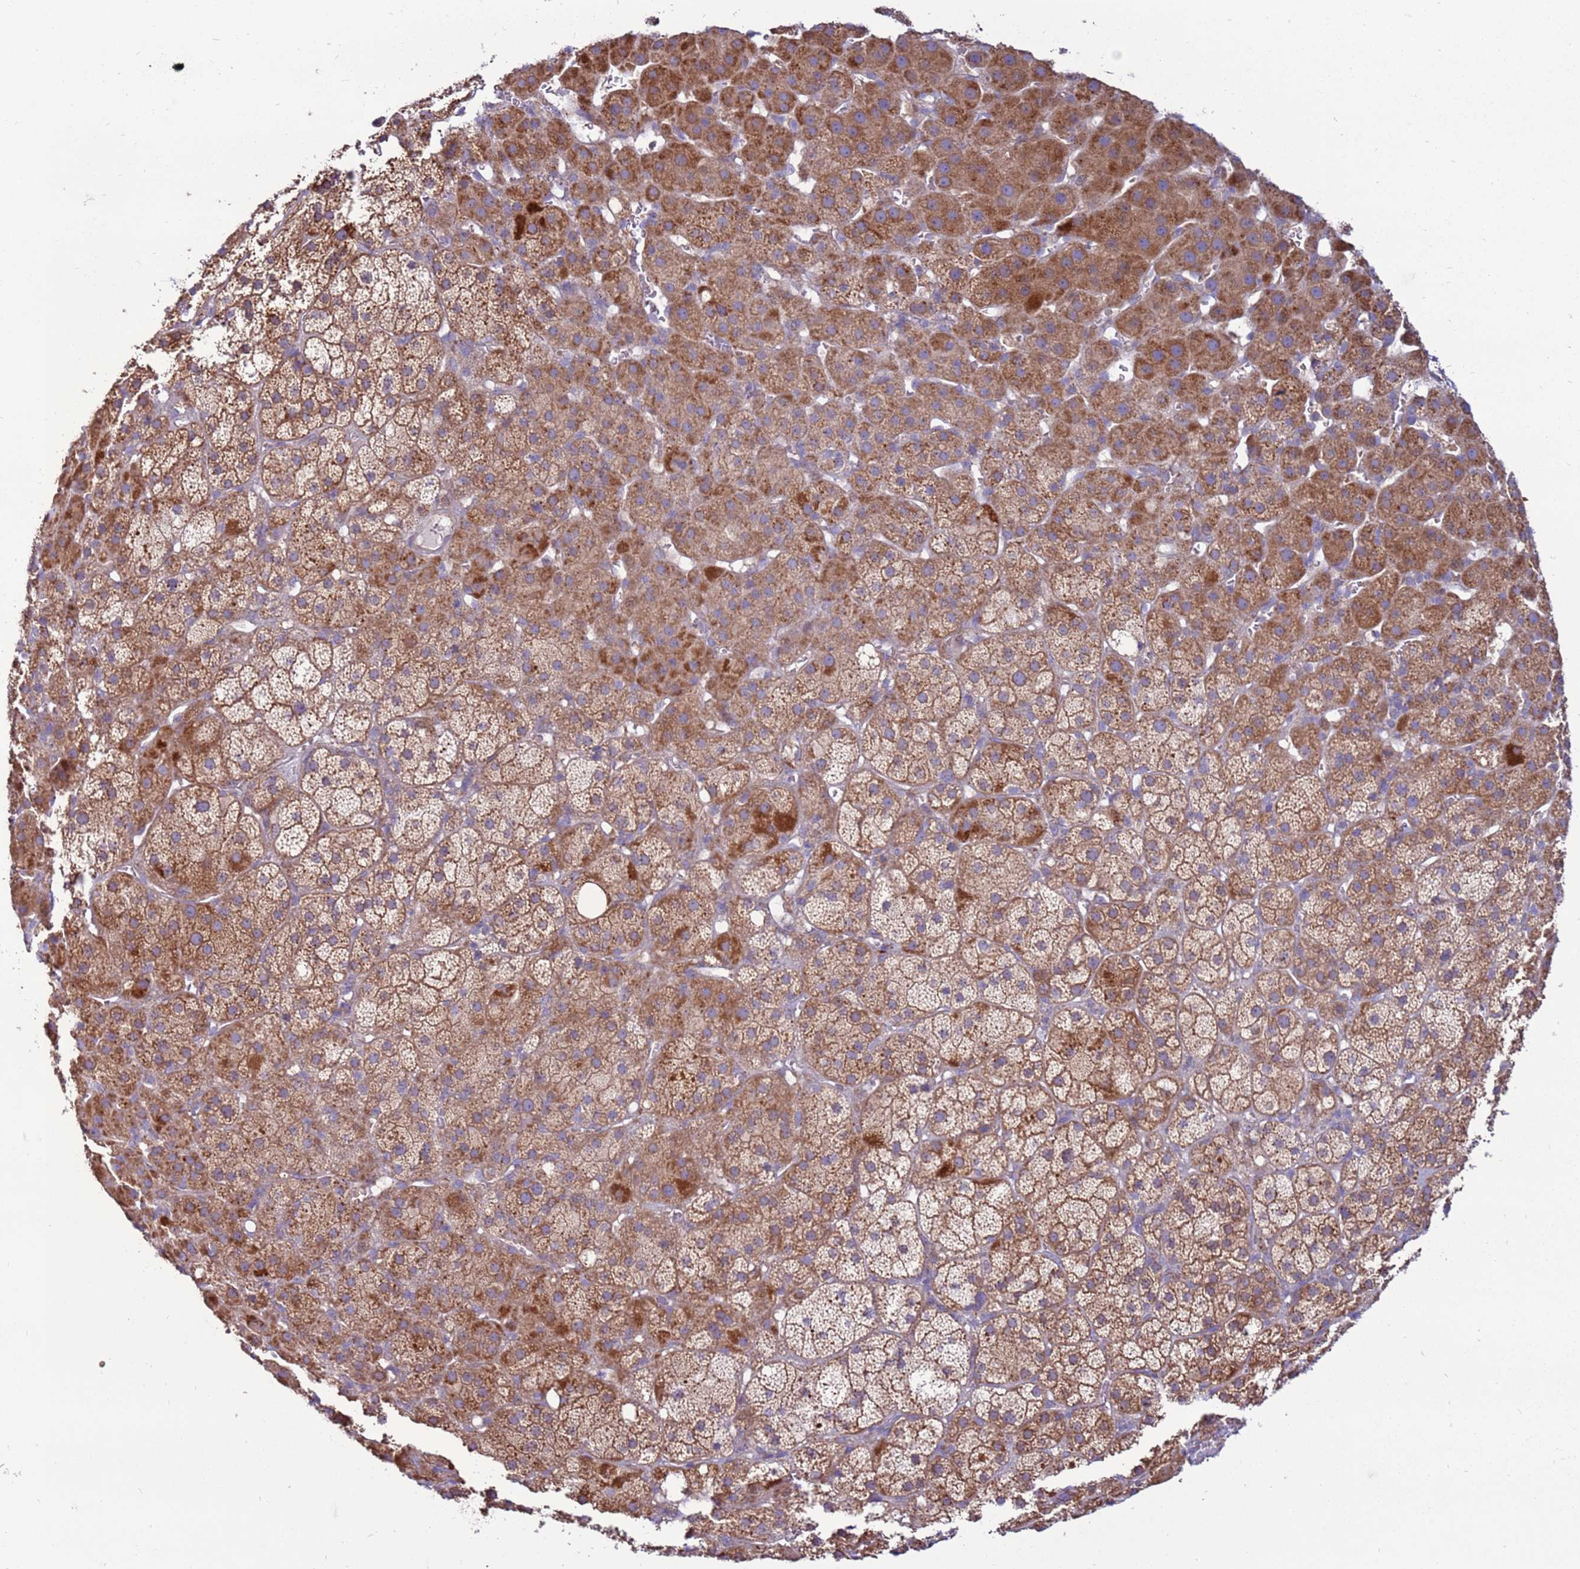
{"staining": {"intensity": "moderate", "quantity": ">75%", "location": "cytoplasmic/membranous"}, "tissue": "adrenal gland", "cell_type": "Glandular cells", "image_type": "normal", "snomed": [{"axis": "morphology", "description": "Normal tissue, NOS"}, {"axis": "topography", "description": "Adrenal gland"}], "caption": "Immunohistochemistry histopathology image of normal adrenal gland: human adrenal gland stained using immunohistochemistry (IHC) reveals medium levels of moderate protein expression localized specifically in the cytoplasmic/membranous of glandular cells, appearing as a cytoplasmic/membranous brown color.", "gene": "TRAPPC4", "patient": {"sex": "female", "age": 57}}